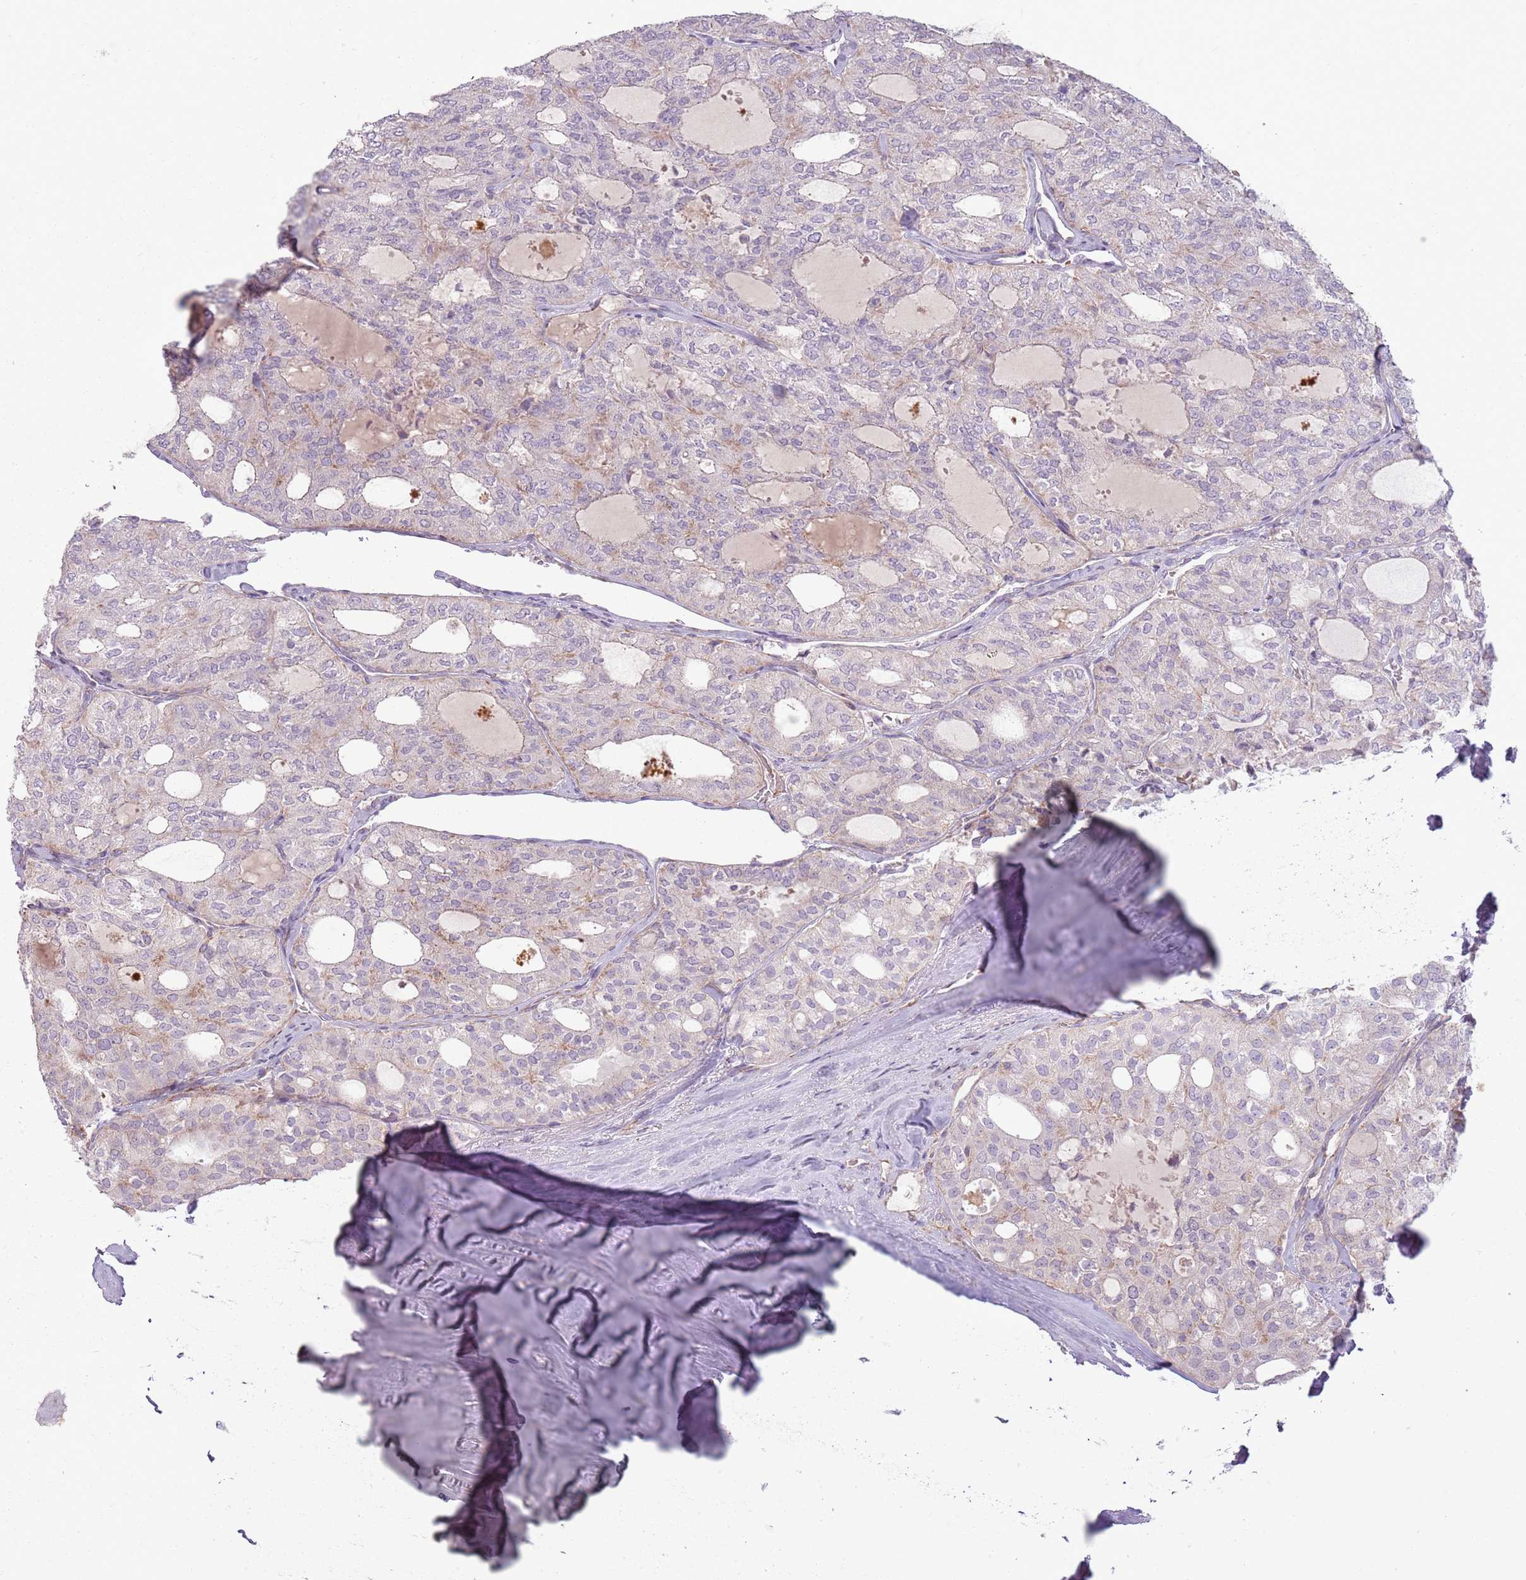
{"staining": {"intensity": "negative", "quantity": "none", "location": "none"}, "tissue": "thyroid cancer", "cell_type": "Tumor cells", "image_type": "cancer", "snomed": [{"axis": "morphology", "description": "Follicular adenoma carcinoma, NOS"}, {"axis": "topography", "description": "Thyroid gland"}], "caption": "IHC micrograph of human thyroid follicular adenoma carcinoma stained for a protein (brown), which shows no expression in tumor cells.", "gene": "ZNF530", "patient": {"sex": "male", "age": 75}}